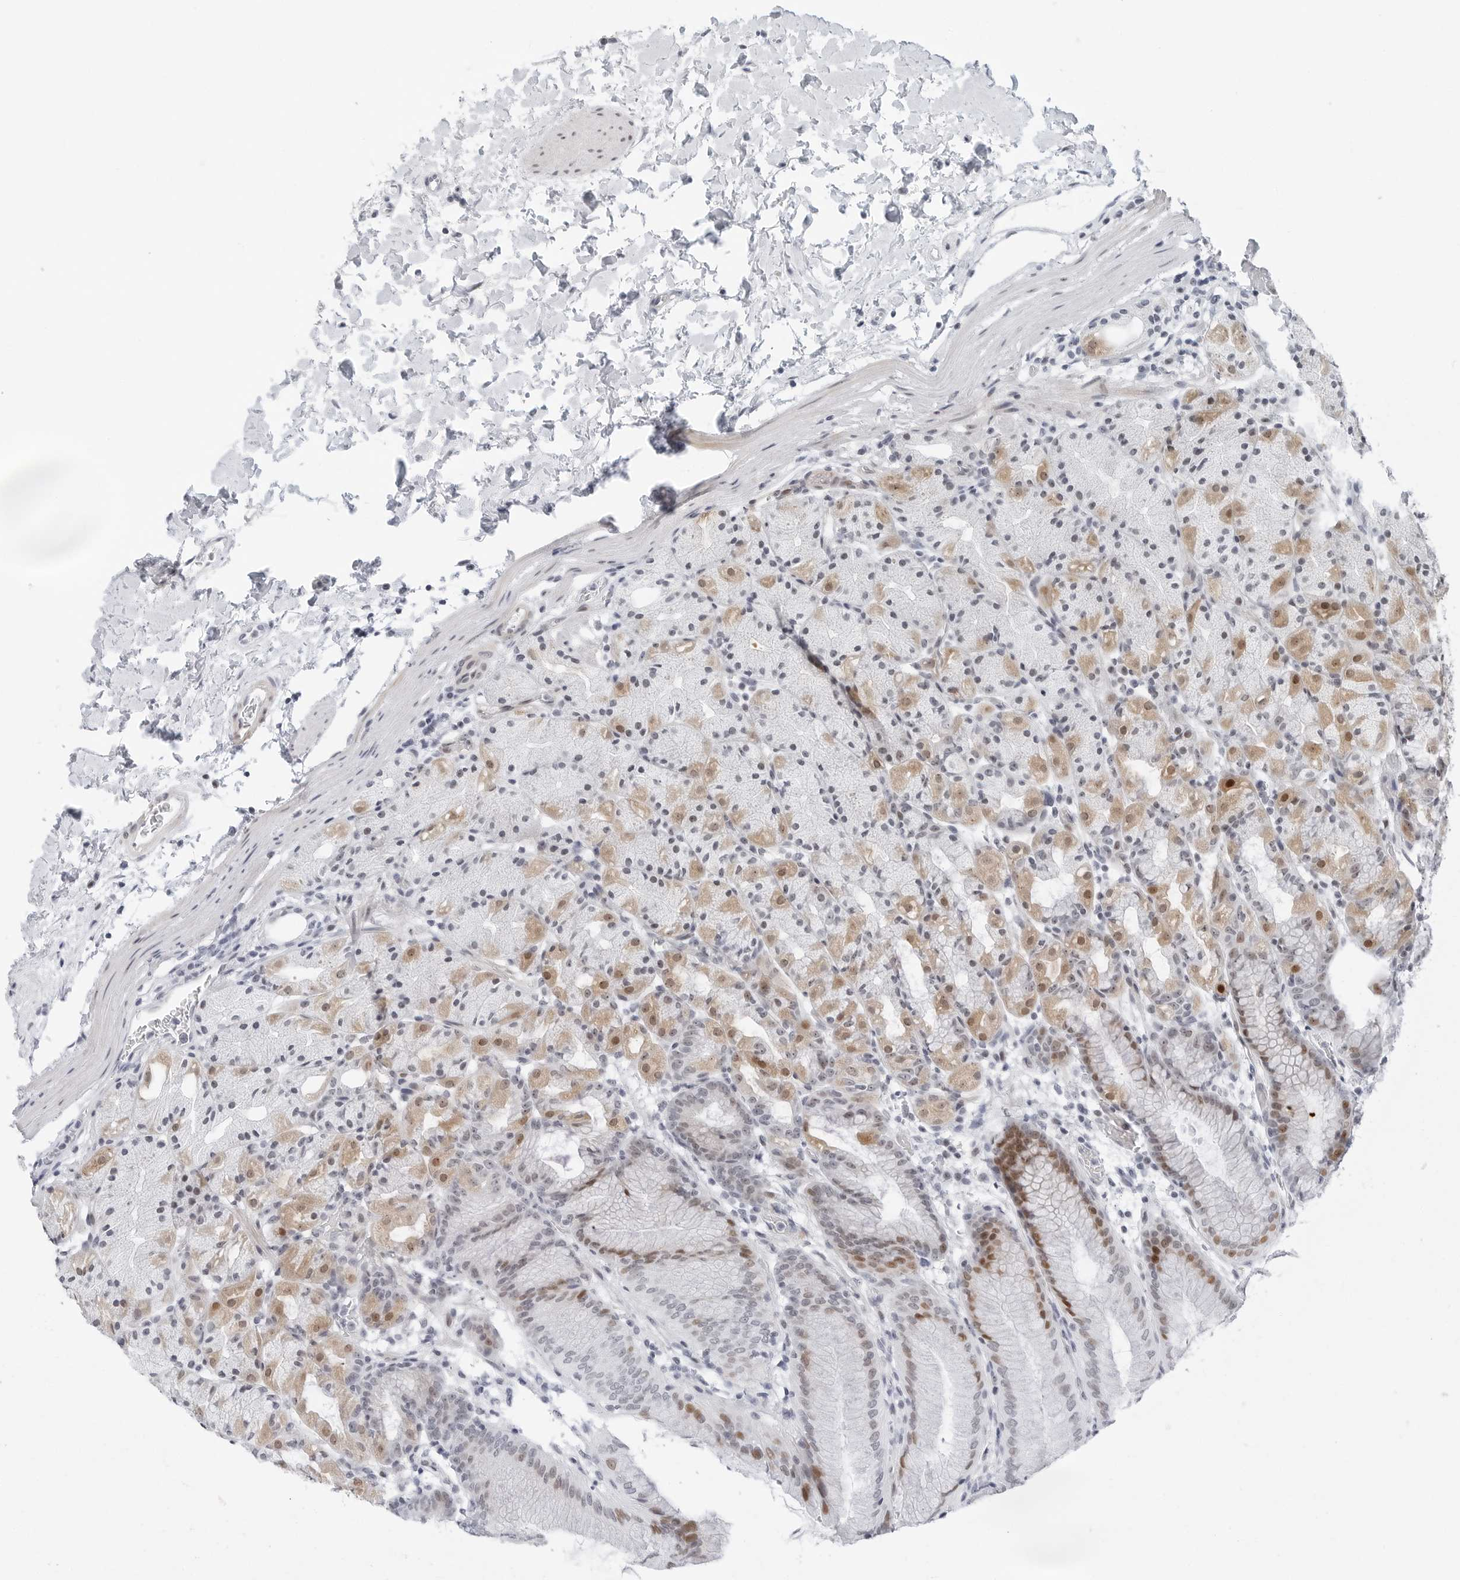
{"staining": {"intensity": "moderate", "quantity": "25%-75%", "location": "cytoplasmic/membranous,nuclear"}, "tissue": "stomach", "cell_type": "Glandular cells", "image_type": "normal", "snomed": [{"axis": "morphology", "description": "Normal tissue, NOS"}, {"axis": "topography", "description": "Stomach, upper"}], "caption": "An immunohistochemistry (IHC) photomicrograph of unremarkable tissue is shown. Protein staining in brown labels moderate cytoplasmic/membranous,nuclear positivity in stomach within glandular cells. (DAB IHC with brightfield microscopy, high magnification).", "gene": "NTMT2", "patient": {"sex": "male", "age": 48}}